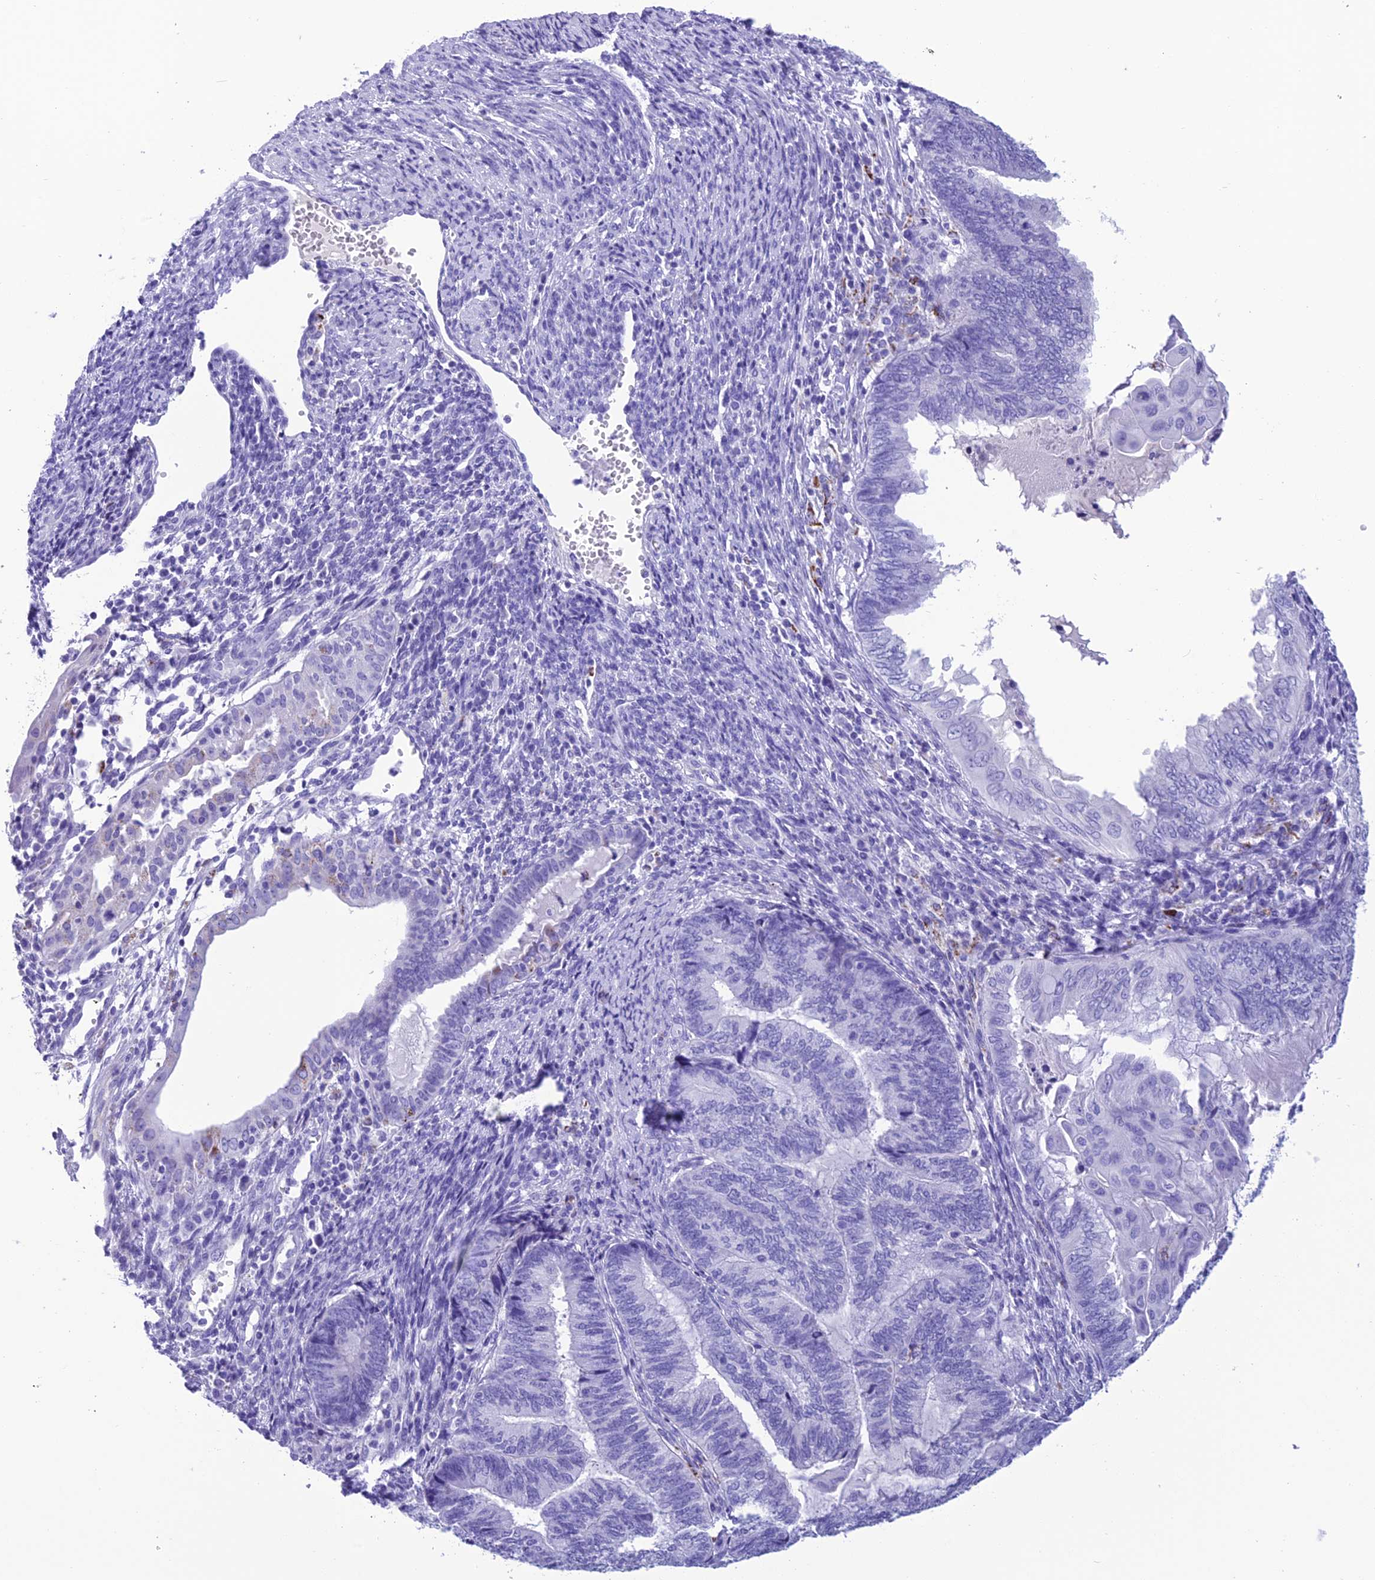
{"staining": {"intensity": "negative", "quantity": "none", "location": "none"}, "tissue": "endometrial cancer", "cell_type": "Tumor cells", "image_type": "cancer", "snomed": [{"axis": "morphology", "description": "Adenocarcinoma, NOS"}, {"axis": "topography", "description": "Uterus"}, {"axis": "topography", "description": "Endometrium"}], "caption": "An image of endometrial cancer (adenocarcinoma) stained for a protein displays no brown staining in tumor cells.", "gene": "TRAM1L1", "patient": {"sex": "female", "age": 70}}